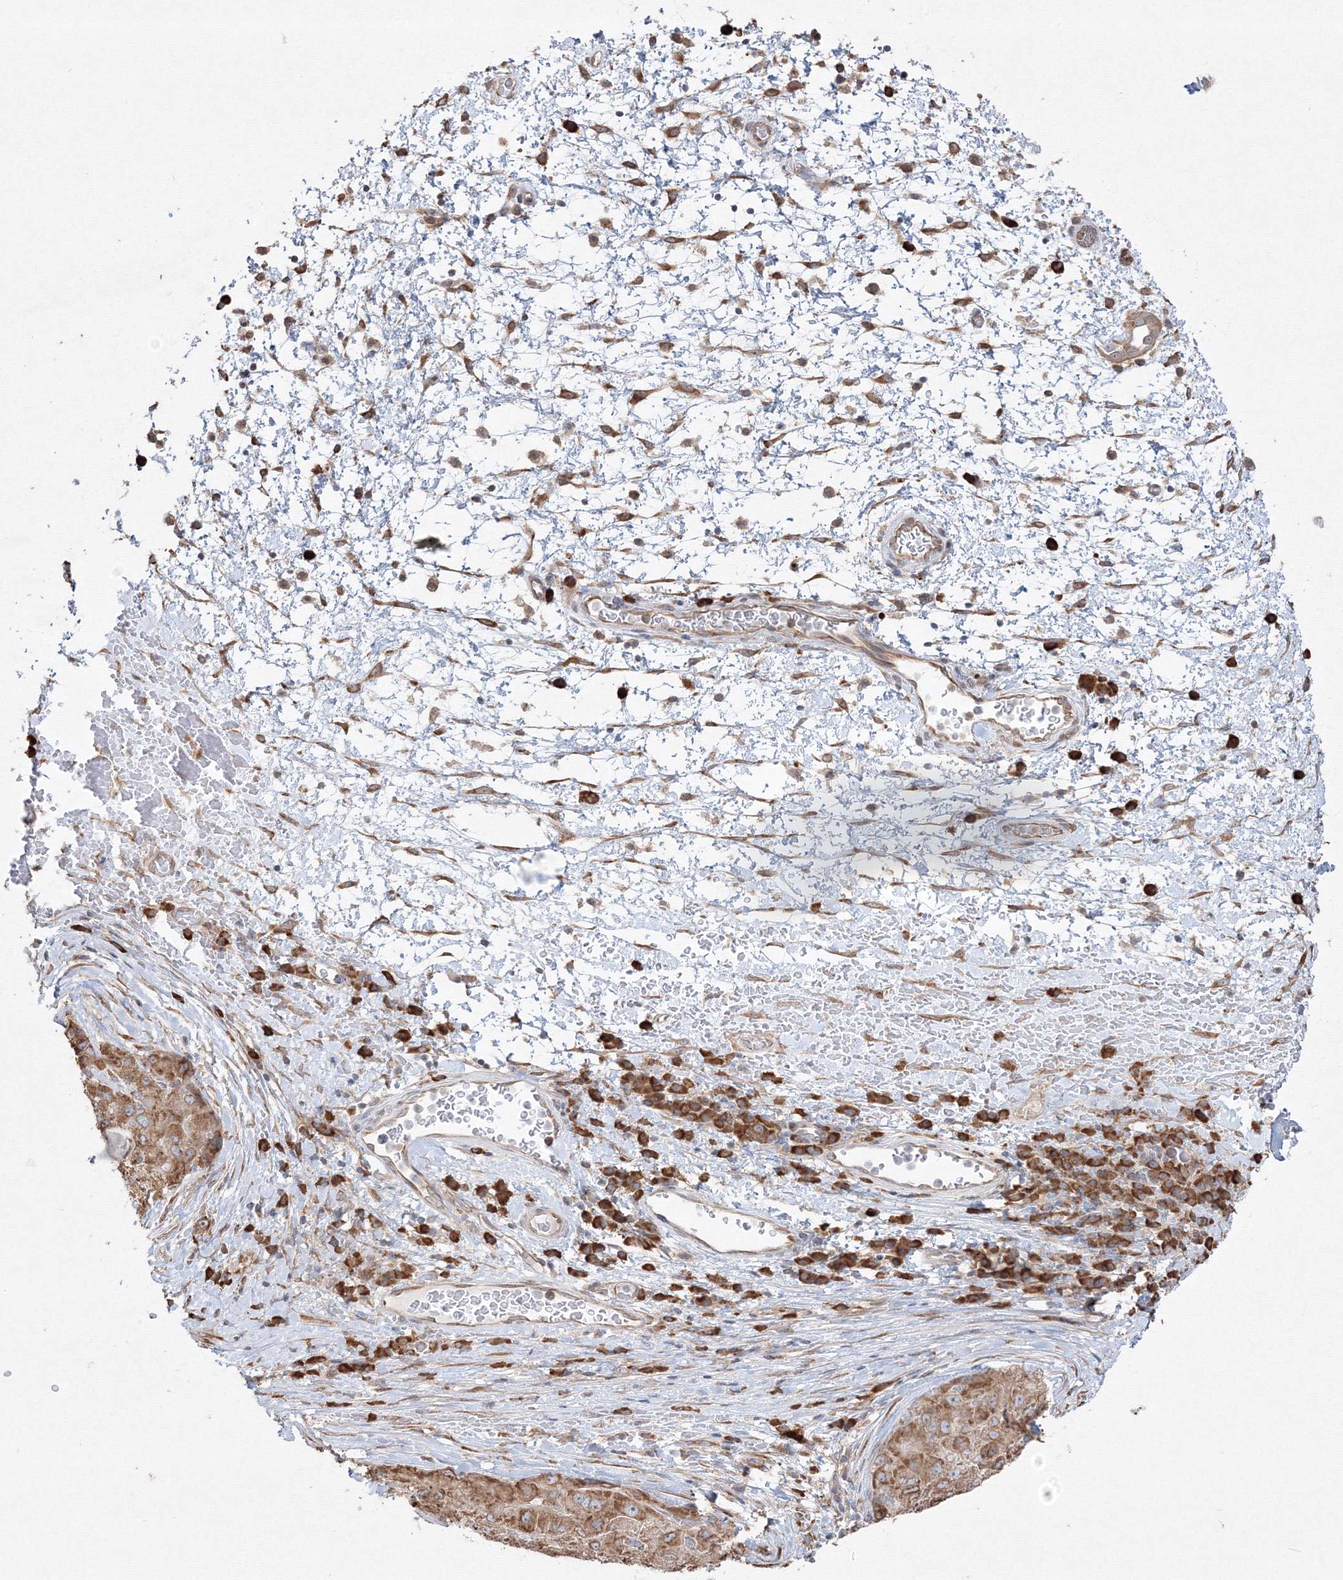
{"staining": {"intensity": "moderate", "quantity": ">75%", "location": "cytoplasmic/membranous"}, "tissue": "liver cancer", "cell_type": "Tumor cells", "image_type": "cancer", "snomed": [{"axis": "morphology", "description": "Carcinoma, Hepatocellular, NOS"}, {"axis": "topography", "description": "Liver"}], "caption": "Liver cancer (hepatocellular carcinoma) stained with DAB (3,3'-diaminobenzidine) immunohistochemistry (IHC) shows medium levels of moderate cytoplasmic/membranous staining in about >75% of tumor cells.", "gene": "FBXL8", "patient": {"sex": "male", "age": 80}}